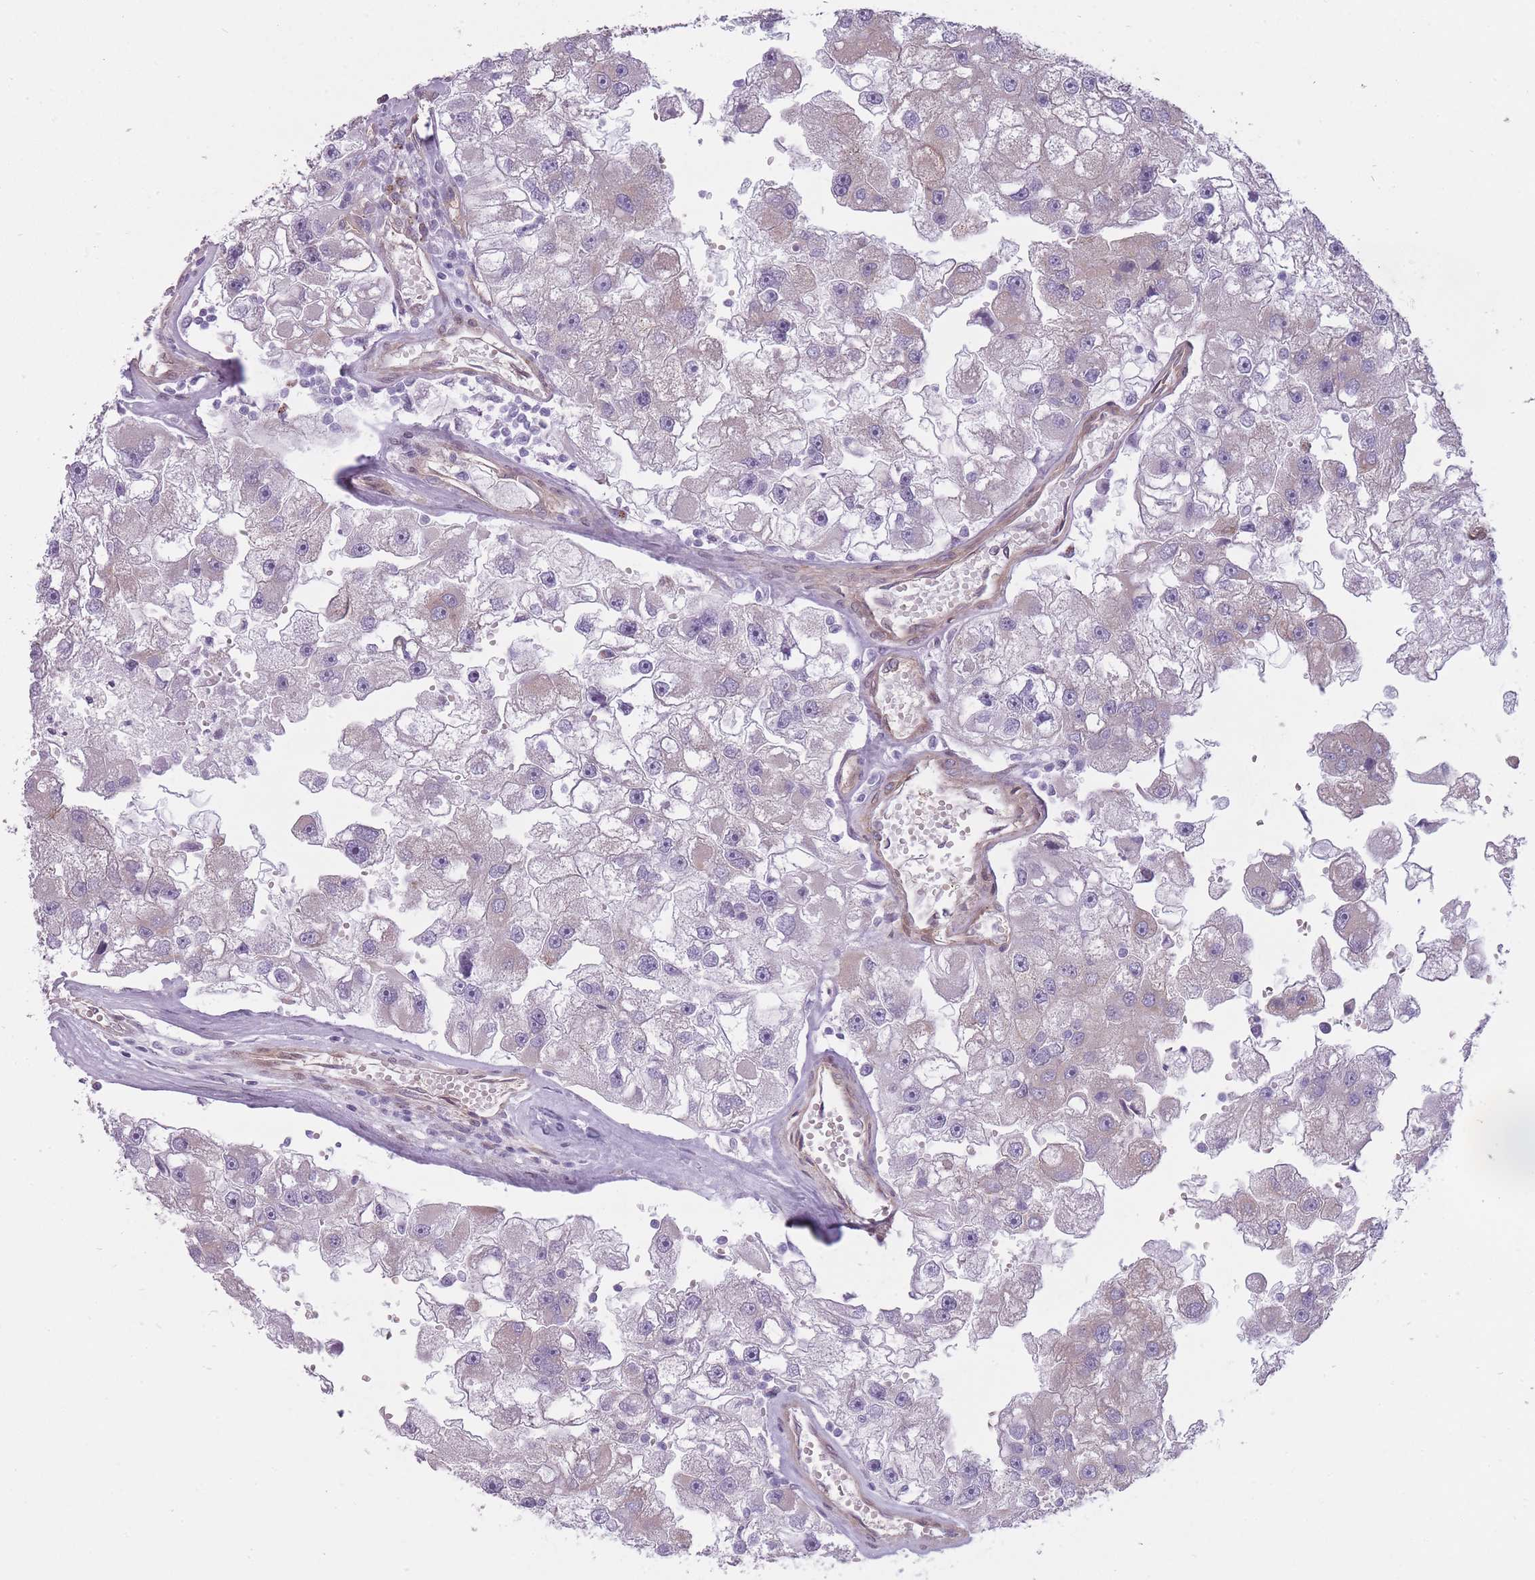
{"staining": {"intensity": "negative", "quantity": "none", "location": "none"}, "tissue": "renal cancer", "cell_type": "Tumor cells", "image_type": "cancer", "snomed": [{"axis": "morphology", "description": "Adenocarcinoma, NOS"}, {"axis": "topography", "description": "Kidney"}], "caption": "Tumor cells are negative for protein expression in human adenocarcinoma (renal).", "gene": "PGRMC2", "patient": {"sex": "male", "age": 63}}